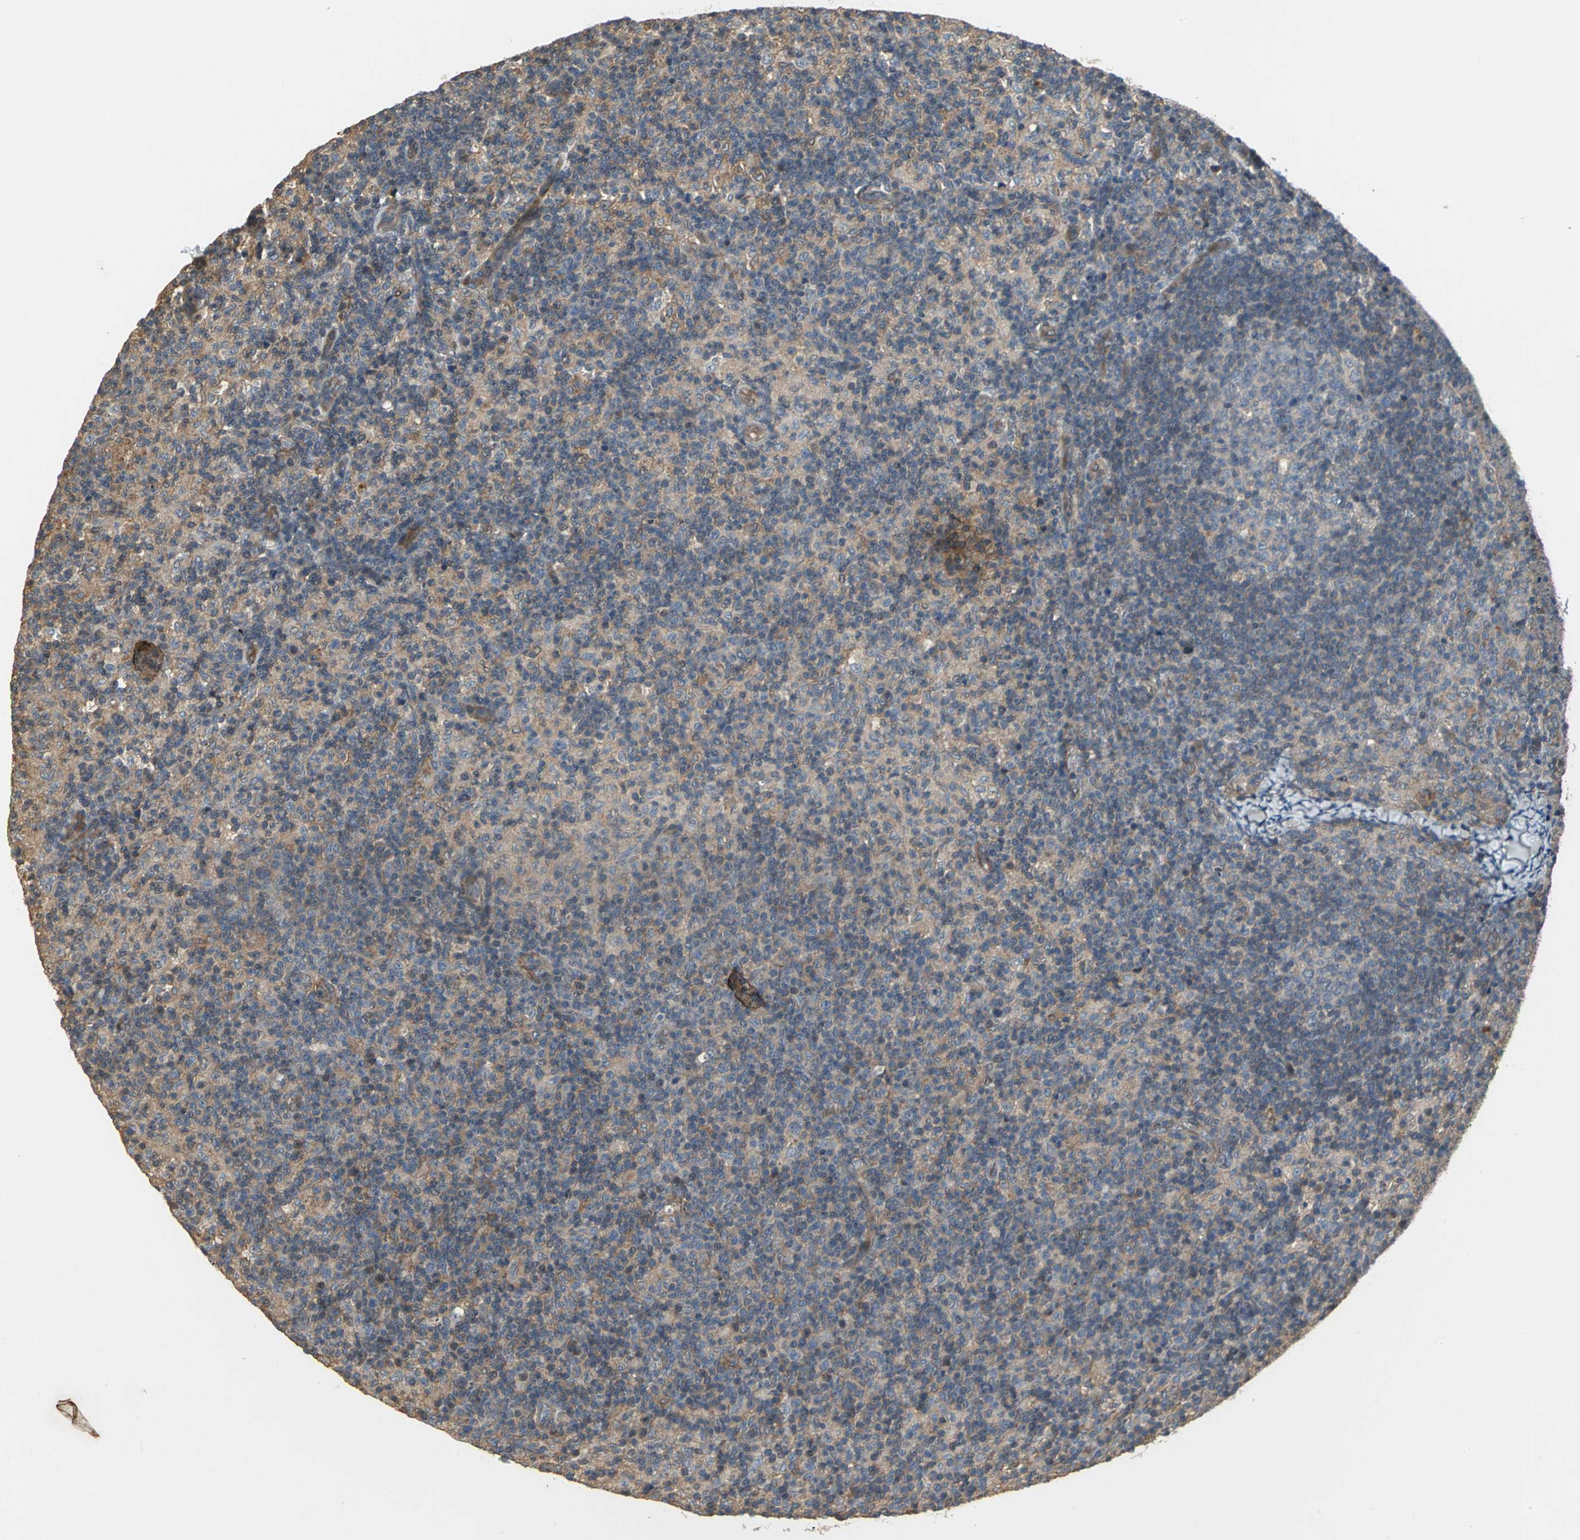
{"staining": {"intensity": "weak", "quantity": ">75%", "location": "cytoplasmic/membranous"}, "tissue": "lymph node", "cell_type": "Germinal center cells", "image_type": "normal", "snomed": [{"axis": "morphology", "description": "Normal tissue, NOS"}, {"axis": "morphology", "description": "Inflammation, NOS"}, {"axis": "topography", "description": "Lymph node"}], "caption": "Lymph node was stained to show a protein in brown. There is low levels of weak cytoplasmic/membranous staining in about >75% of germinal center cells. The protein of interest is shown in brown color, while the nuclei are stained blue.", "gene": "MET", "patient": {"sex": "male", "age": 55}}